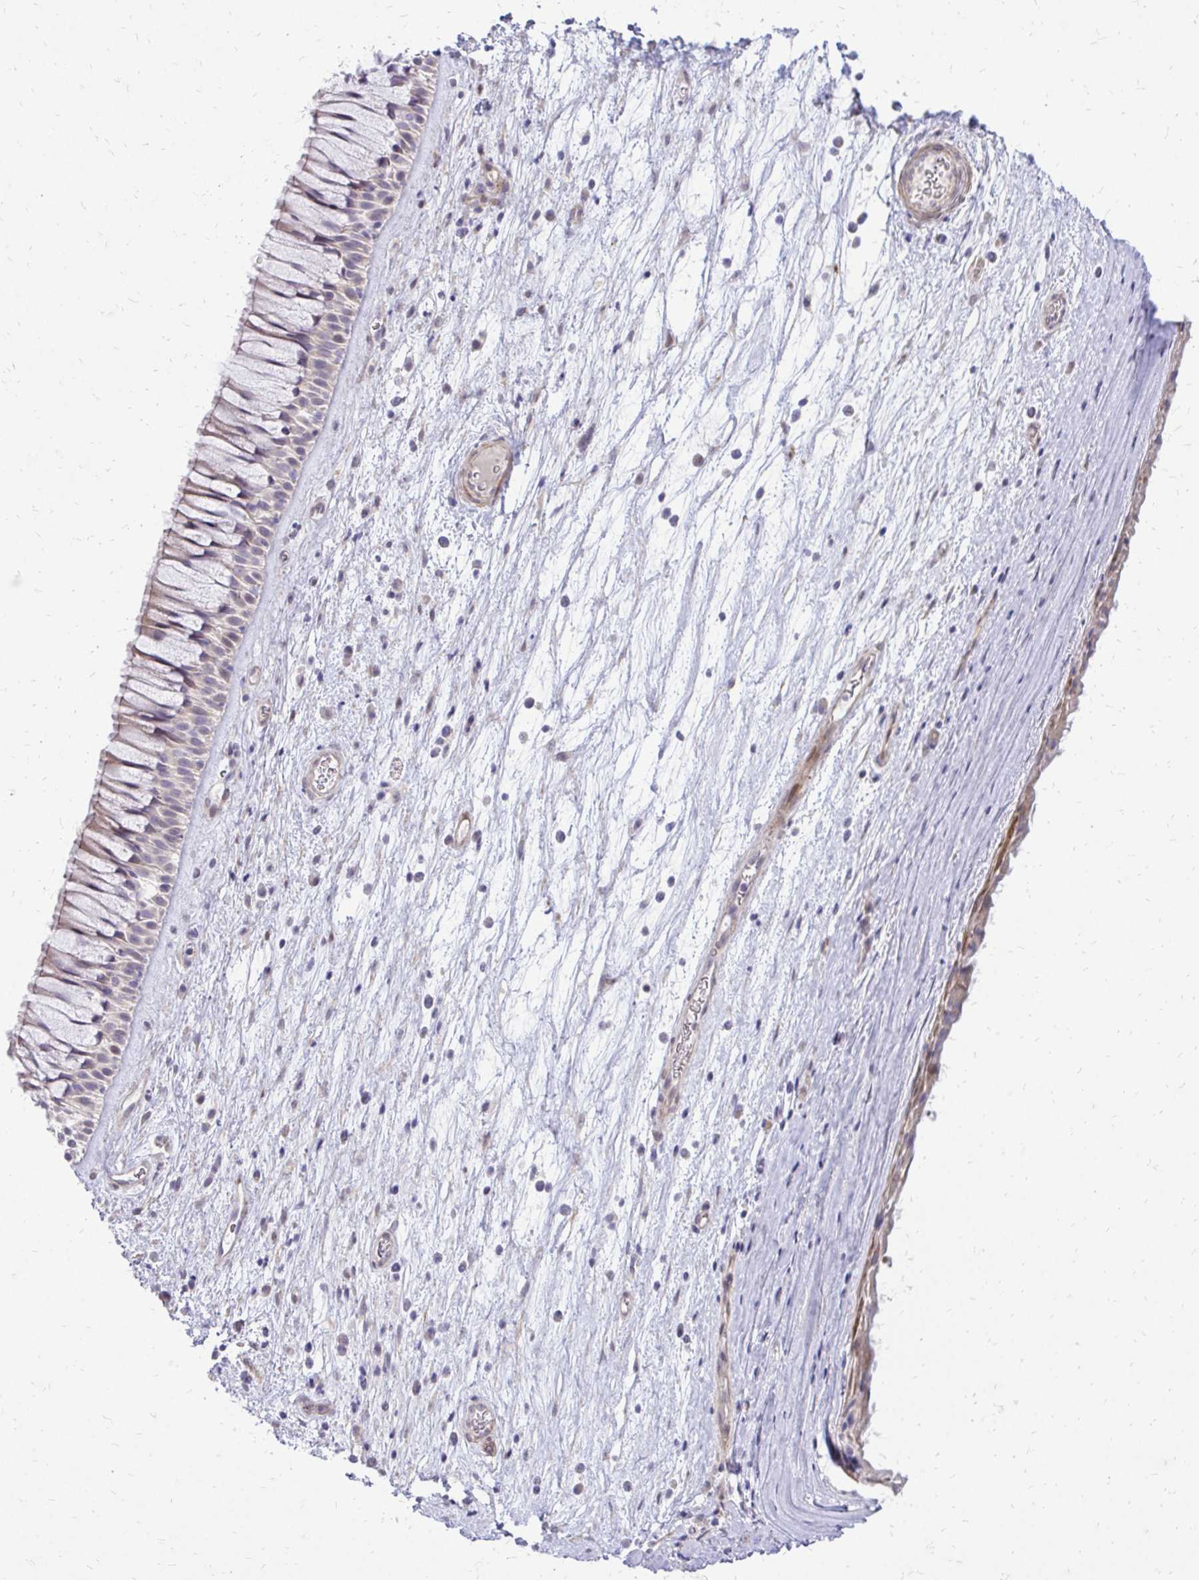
{"staining": {"intensity": "weak", "quantity": "25%-75%", "location": "cytoplasmic/membranous"}, "tissue": "nasopharynx", "cell_type": "Respiratory epithelial cells", "image_type": "normal", "snomed": [{"axis": "morphology", "description": "Normal tissue, NOS"}, {"axis": "topography", "description": "Nasopharynx"}], "caption": "Immunohistochemical staining of unremarkable human nasopharynx displays weak cytoplasmic/membranous protein positivity in approximately 25%-75% of respiratory epithelial cells.", "gene": "PPDPFL", "patient": {"sex": "male", "age": 74}}